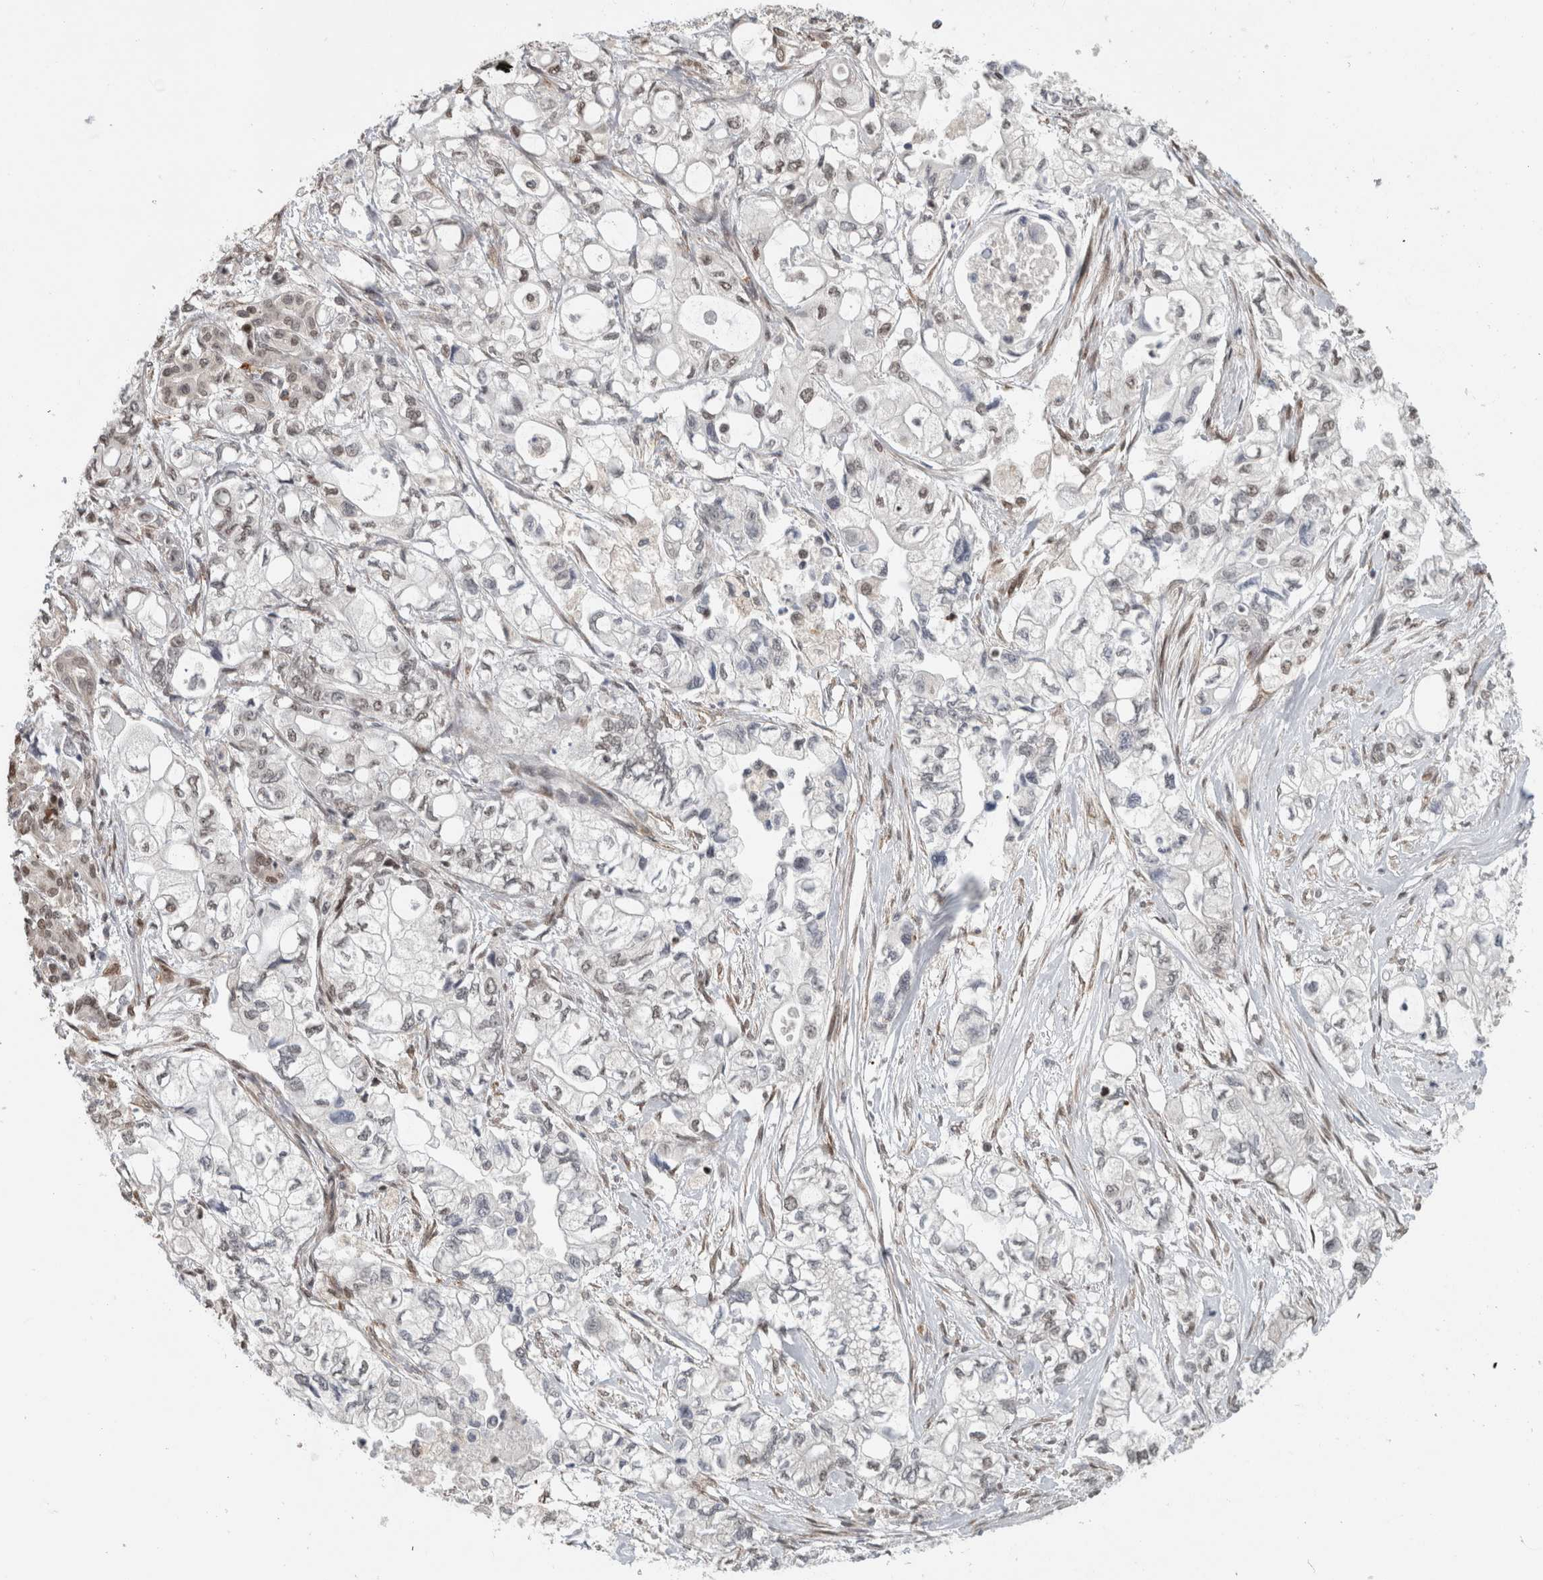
{"staining": {"intensity": "weak", "quantity": "<25%", "location": "nuclear"}, "tissue": "pancreatic cancer", "cell_type": "Tumor cells", "image_type": "cancer", "snomed": [{"axis": "morphology", "description": "Adenocarcinoma, NOS"}, {"axis": "topography", "description": "Pancreas"}], "caption": "DAB (3,3'-diaminobenzidine) immunohistochemical staining of pancreatic adenocarcinoma exhibits no significant staining in tumor cells.", "gene": "HNRNPR", "patient": {"sex": "male", "age": 79}}